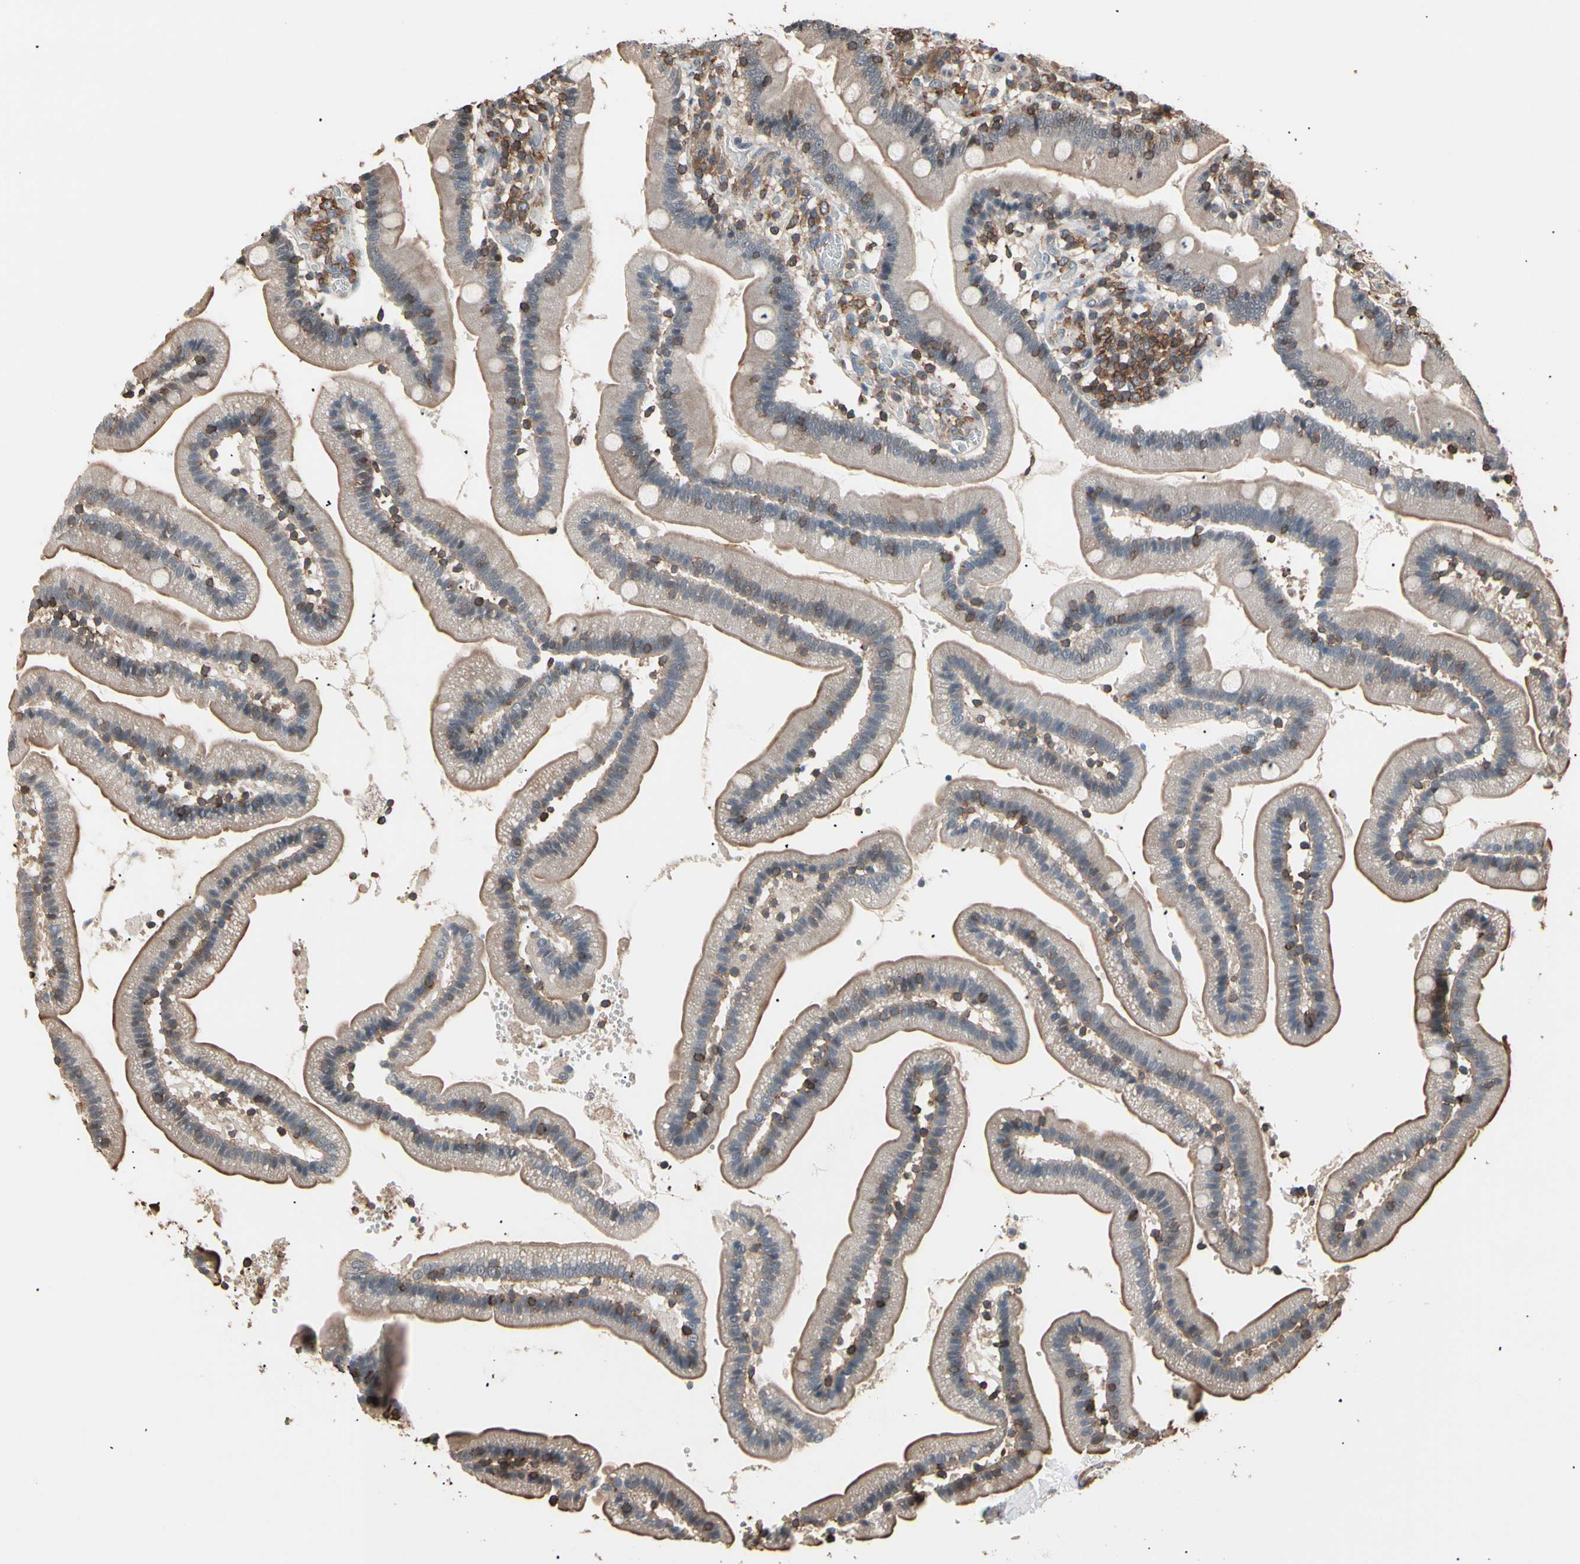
{"staining": {"intensity": "moderate", "quantity": ">75%", "location": "cytoplasmic/membranous"}, "tissue": "duodenum", "cell_type": "Glandular cells", "image_type": "normal", "snomed": [{"axis": "morphology", "description": "Normal tissue, NOS"}, {"axis": "topography", "description": "Duodenum"}], "caption": "High-power microscopy captured an immunohistochemistry (IHC) histopathology image of unremarkable duodenum, revealing moderate cytoplasmic/membranous staining in approximately >75% of glandular cells. Nuclei are stained in blue.", "gene": "MAPK13", "patient": {"sex": "male", "age": 66}}